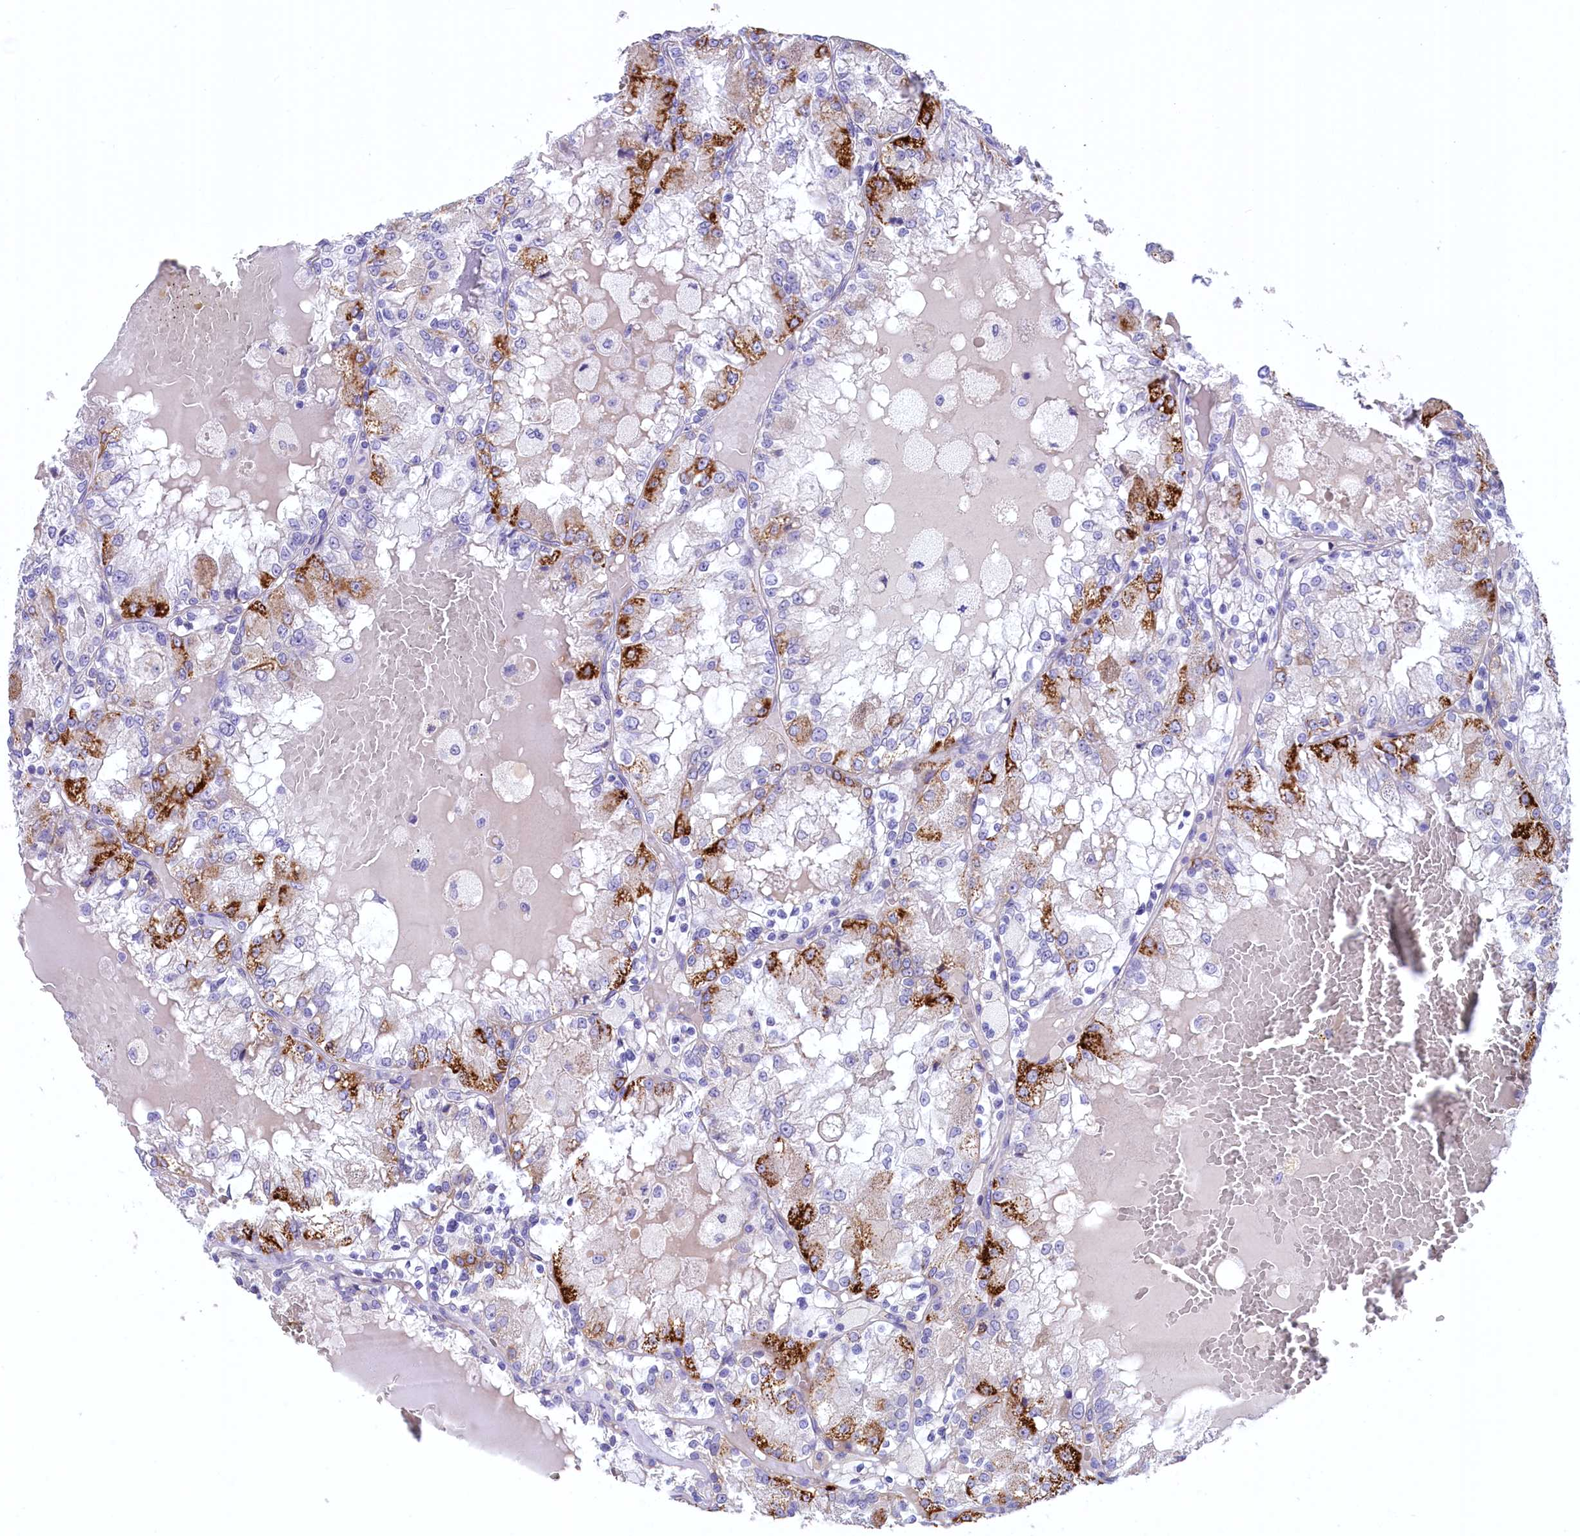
{"staining": {"intensity": "strong", "quantity": "<25%", "location": "cytoplasmic/membranous"}, "tissue": "renal cancer", "cell_type": "Tumor cells", "image_type": "cancer", "snomed": [{"axis": "morphology", "description": "Adenocarcinoma, NOS"}, {"axis": "topography", "description": "Kidney"}], "caption": "Renal cancer tissue displays strong cytoplasmic/membranous positivity in about <25% of tumor cells", "gene": "ZSWIM4", "patient": {"sex": "female", "age": 56}}